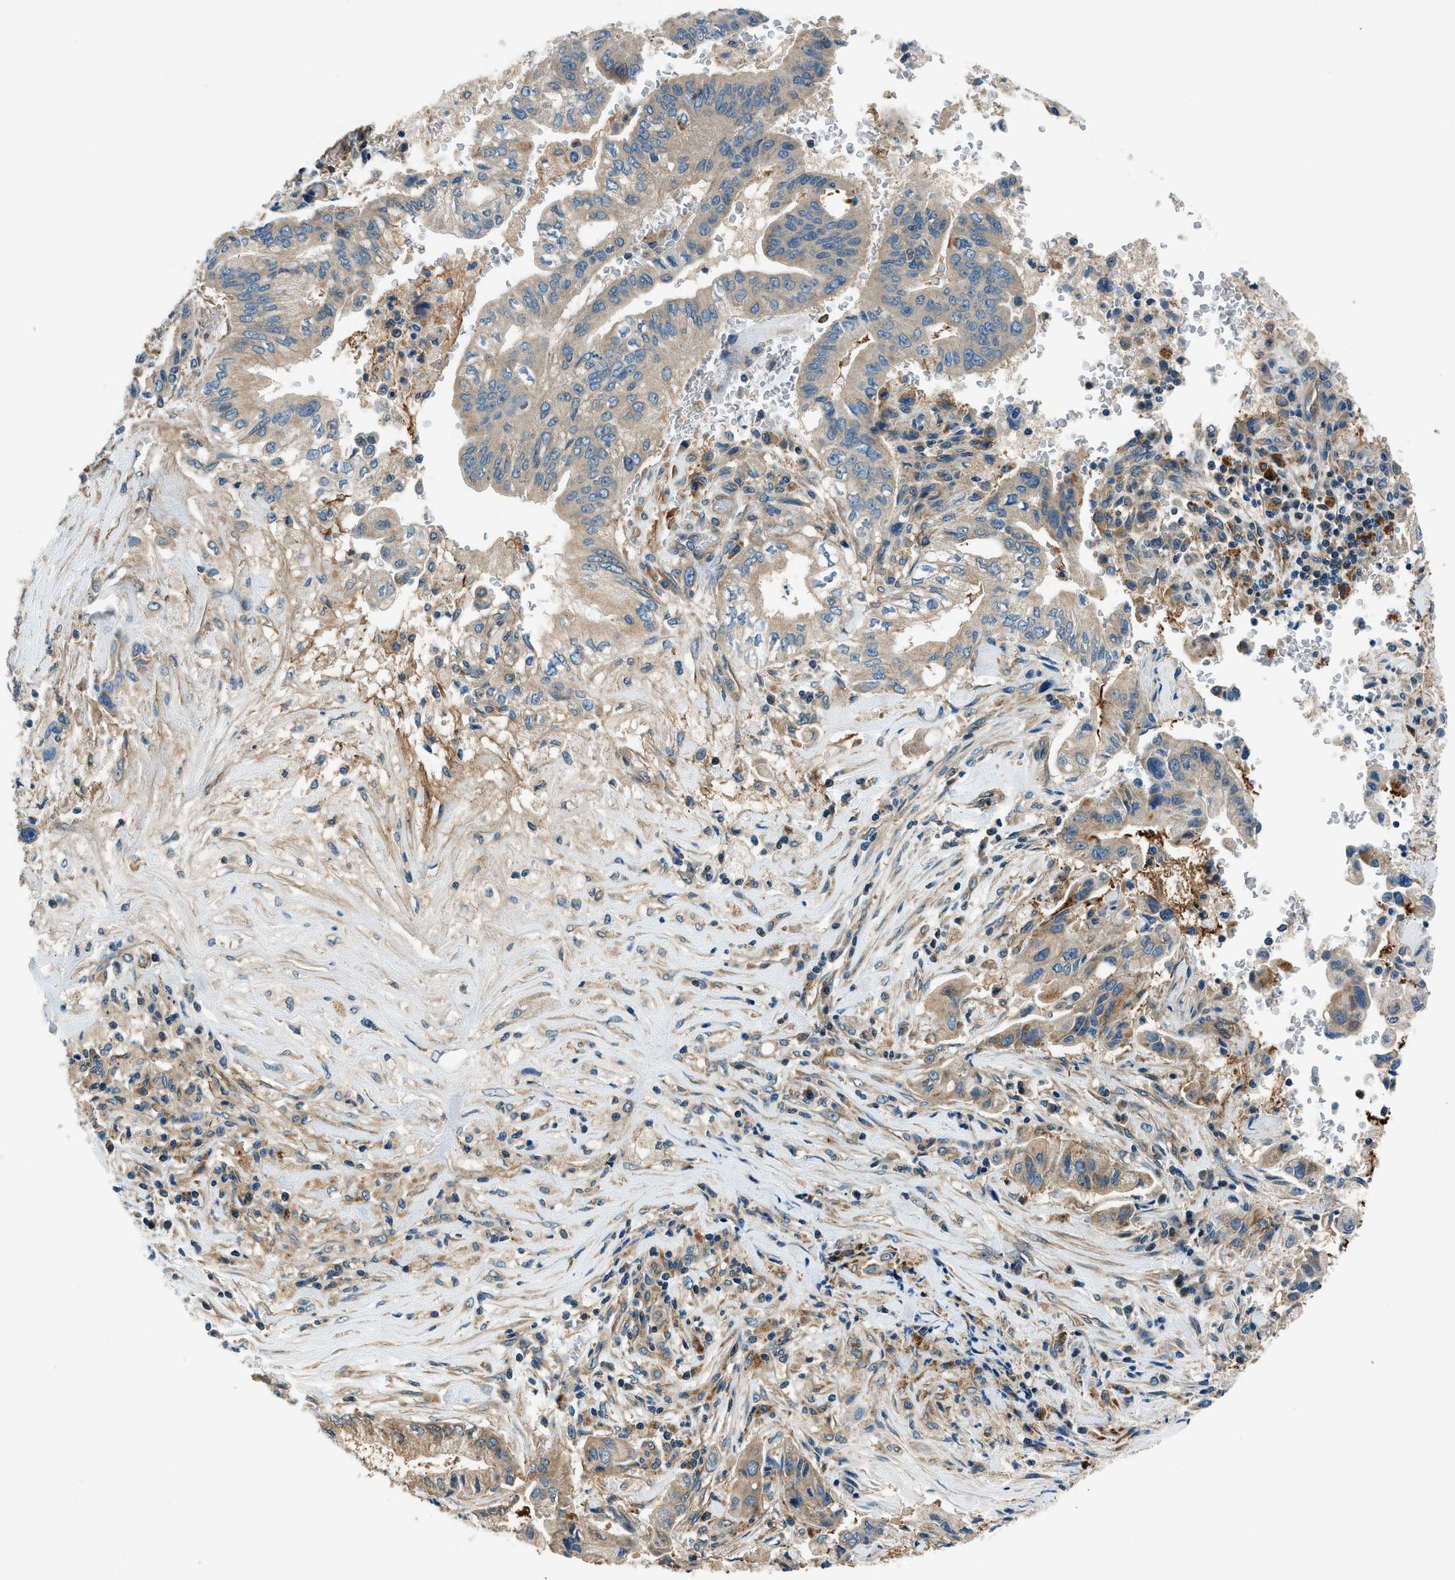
{"staining": {"intensity": "weak", "quantity": ">75%", "location": "cytoplasmic/membranous"}, "tissue": "pancreatic cancer", "cell_type": "Tumor cells", "image_type": "cancer", "snomed": [{"axis": "morphology", "description": "Adenocarcinoma, NOS"}, {"axis": "topography", "description": "Pancreas"}], "caption": "A photomicrograph showing weak cytoplasmic/membranous staining in about >75% of tumor cells in pancreatic cancer, as visualized by brown immunohistochemical staining.", "gene": "SLC19A2", "patient": {"sex": "female", "age": 73}}